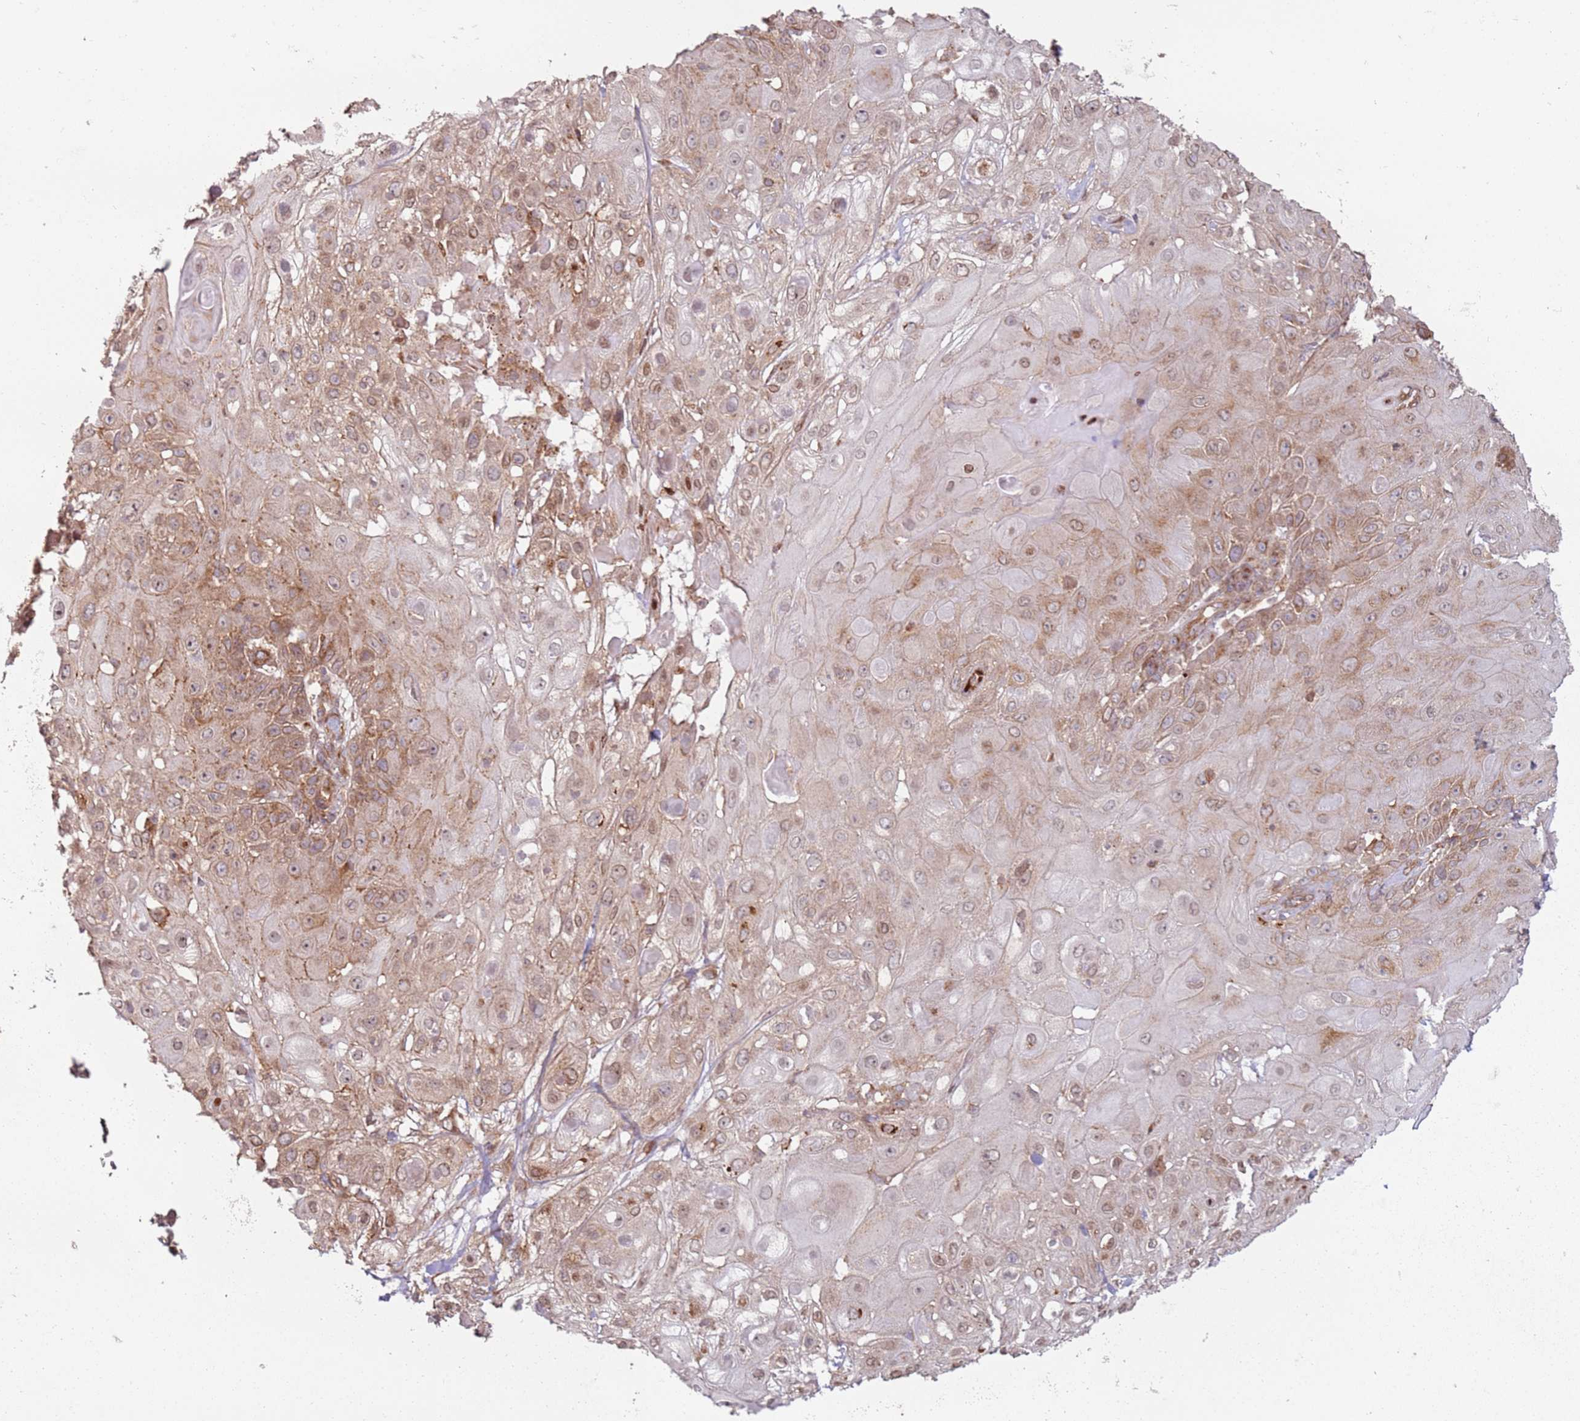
{"staining": {"intensity": "moderate", "quantity": ">75%", "location": "cytoplasmic/membranous,nuclear"}, "tissue": "skin cancer", "cell_type": "Tumor cells", "image_type": "cancer", "snomed": [{"axis": "morphology", "description": "Normal tissue, NOS"}, {"axis": "morphology", "description": "Squamous cell carcinoma, NOS"}, {"axis": "topography", "description": "Skin"}, {"axis": "topography", "description": "Cartilage tissue"}], "caption": "Human skin cancer (squamous cell carcinoma) stained for a protein (brown) displays moderate cytoplasmic/membranous and nuclear positive expression in approximately >75% of tumor cells.", "gene": "HNRNPLL", "patient": {"sex": "female", "age": 79}}